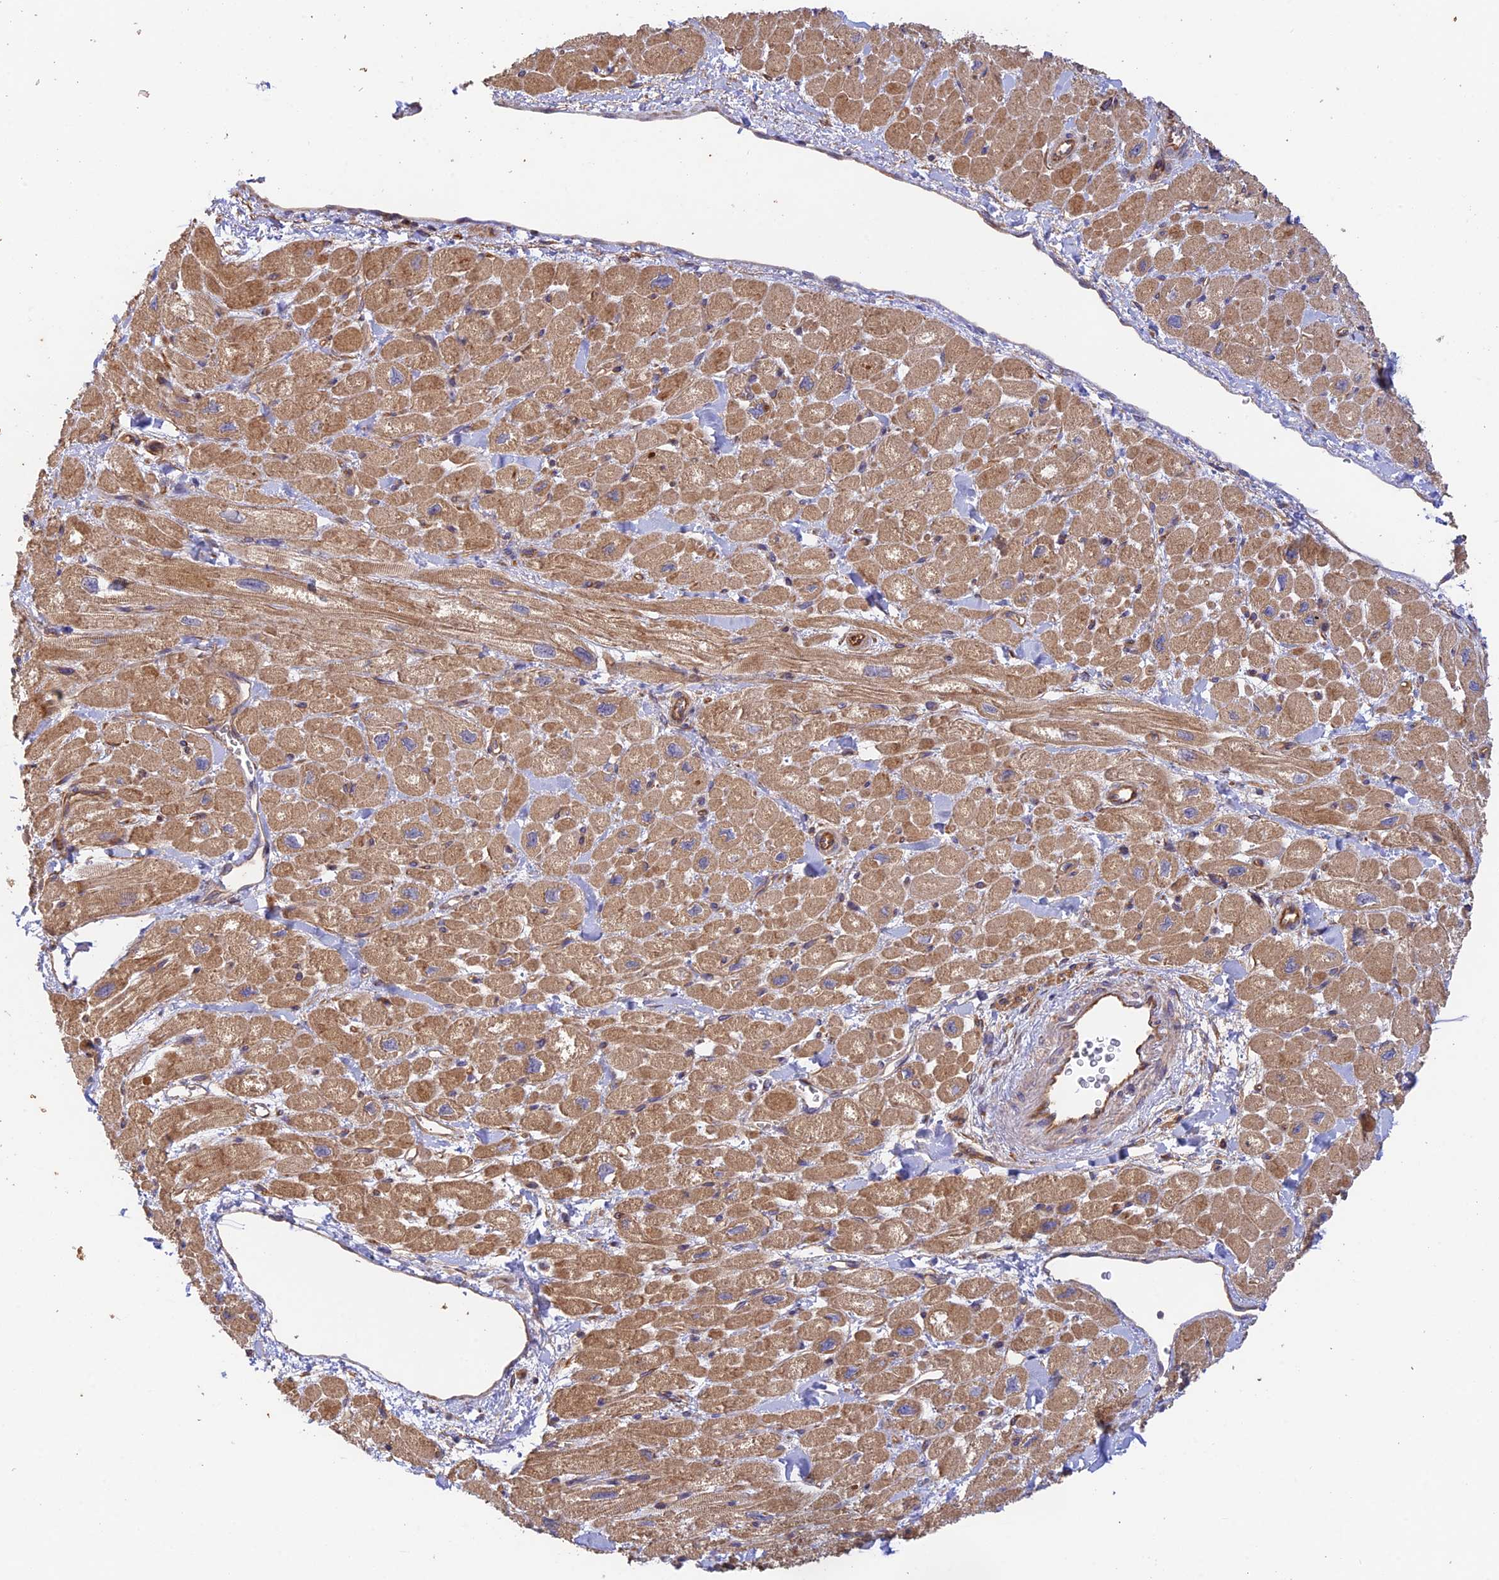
{"staining": {"intensity": "moderate", "quantity": ">75%", "location": "cytoplasmic/membranous"}, "tissue": "heart muscle", "cell_type": "Cardiomyocytes", "image_type": "normal", "snomed": [{"axis": "morphology", "description": "Normal tissue, NOS"}, {"axis": "topography", "description": "Heart"}], "caption": "Cardiomyocytes display medium levels of moderate cytoplasmic/membranous positivity in approximately >75% of cells in benign heart muscle.", "gene": "MYO9A", "patient": {"sex": "male", "age": 65}}